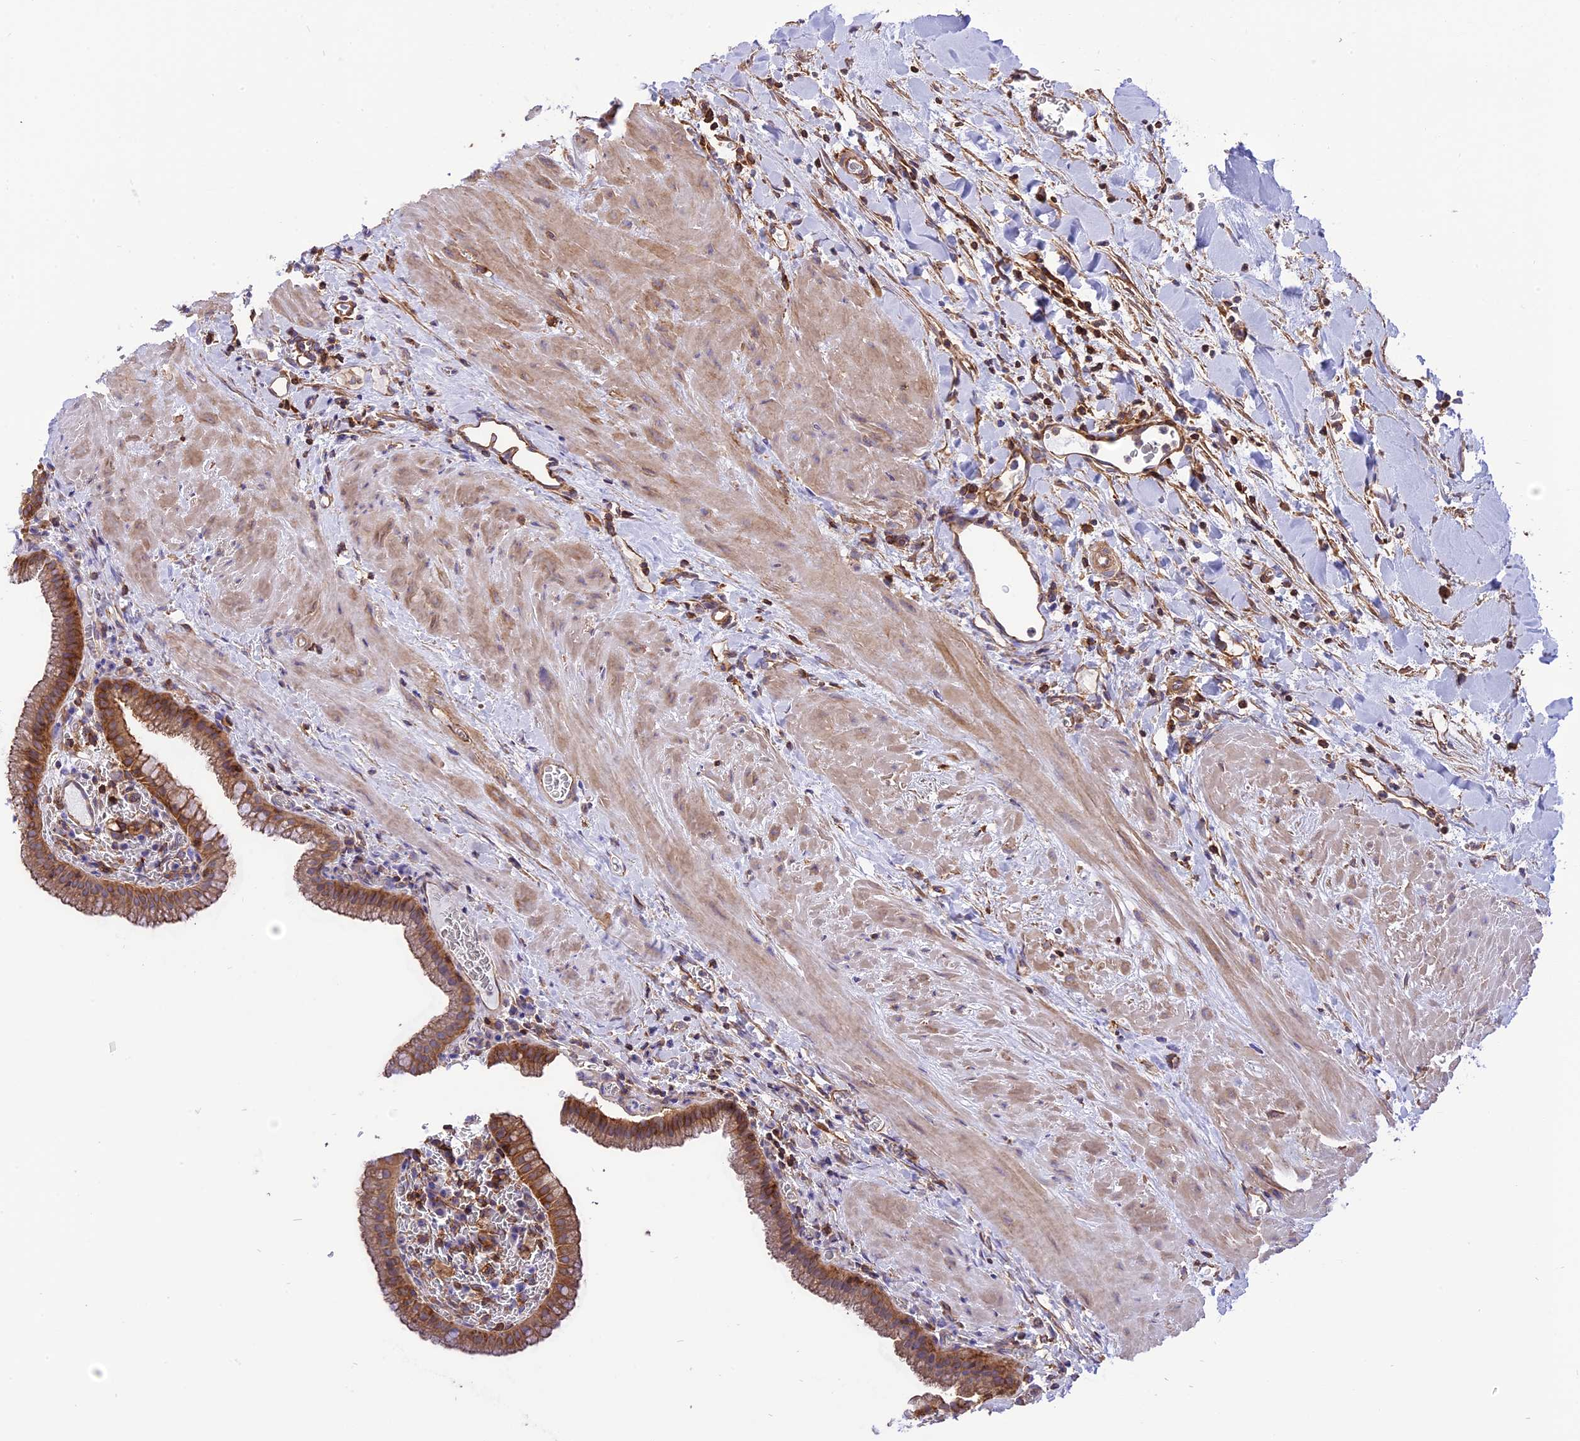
{"staining": {"intensity": "strong", "quantity": ">75%", "location": "cytoplasmic/membranous"}, "tissue": "gallbladder", "cell_type": "Glandular cells", "image_type": "normal", "snomed": [{"axis": "morphology", "description": "Normal tissue, NOS"}, {"axis": "topography", "description": "Gallbladder"}], "caption": "Unremarkable gallbladder displays strong cytoplasmic/membranous expression in about >75% of glandular cells, visualized by immunohistochemistry.", "gene": "SEPTIN9", "patient": {"sex": "male", "age": 78}}